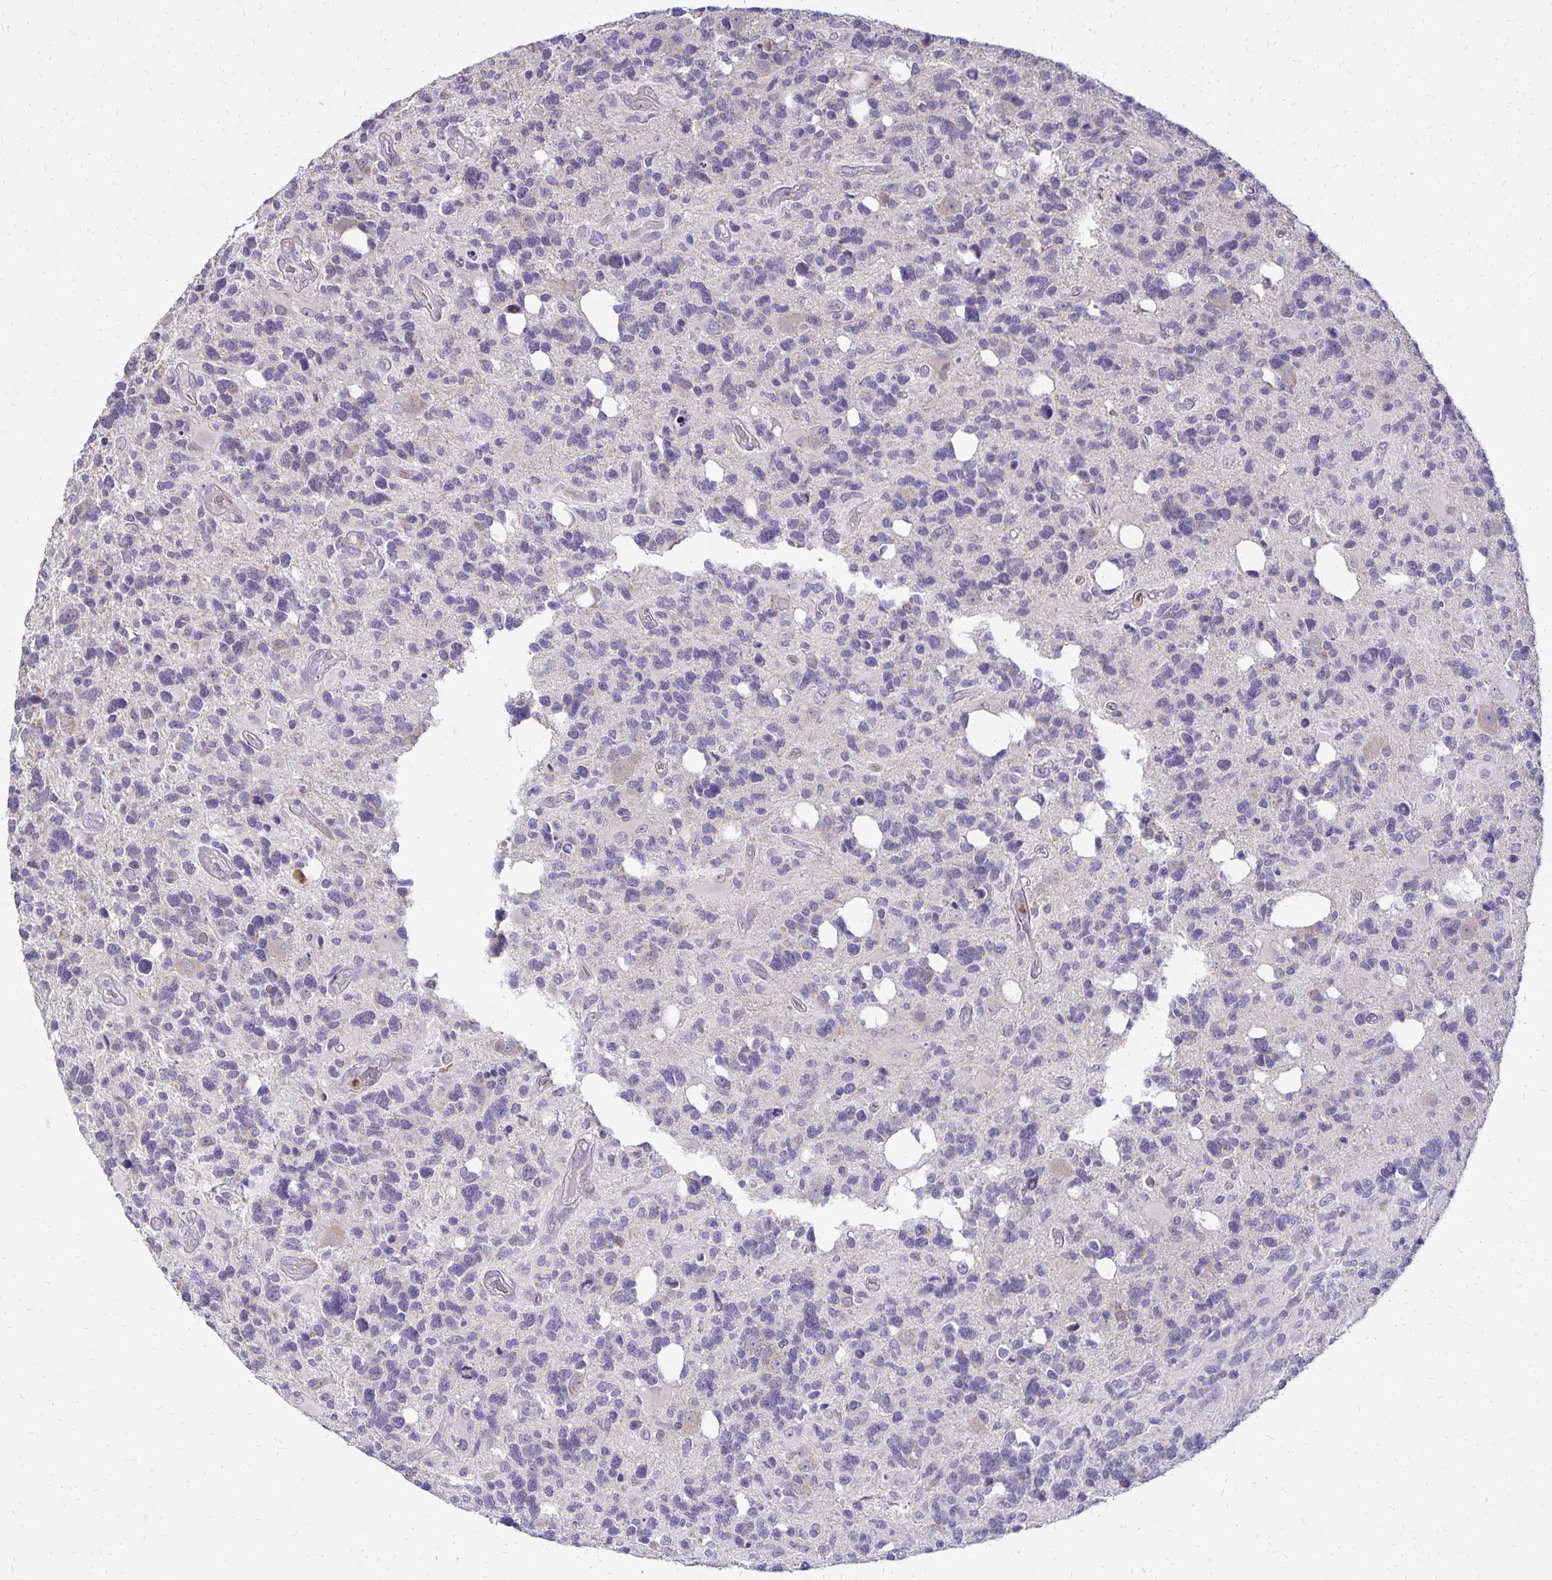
{"staining": {"intensity": "negative", "quantity": "none", "location": "none"}, "tissue": "glioma", "cell_type": "Tumor cells", "image_type": "cancer", "snomed": [{"axis": "morphology", "description": "Glioma, malignant, High grade"}, {"axis": "topography", "description": "Brain"}], "caption": "A high-resolution histopathology image shows immunohistochemistry staining of malignant high-grade glioma, which demonstrates no significant expression in tumor cells.", "gene": "FN3K", "patient": {"sex": "male", "age": 49}}